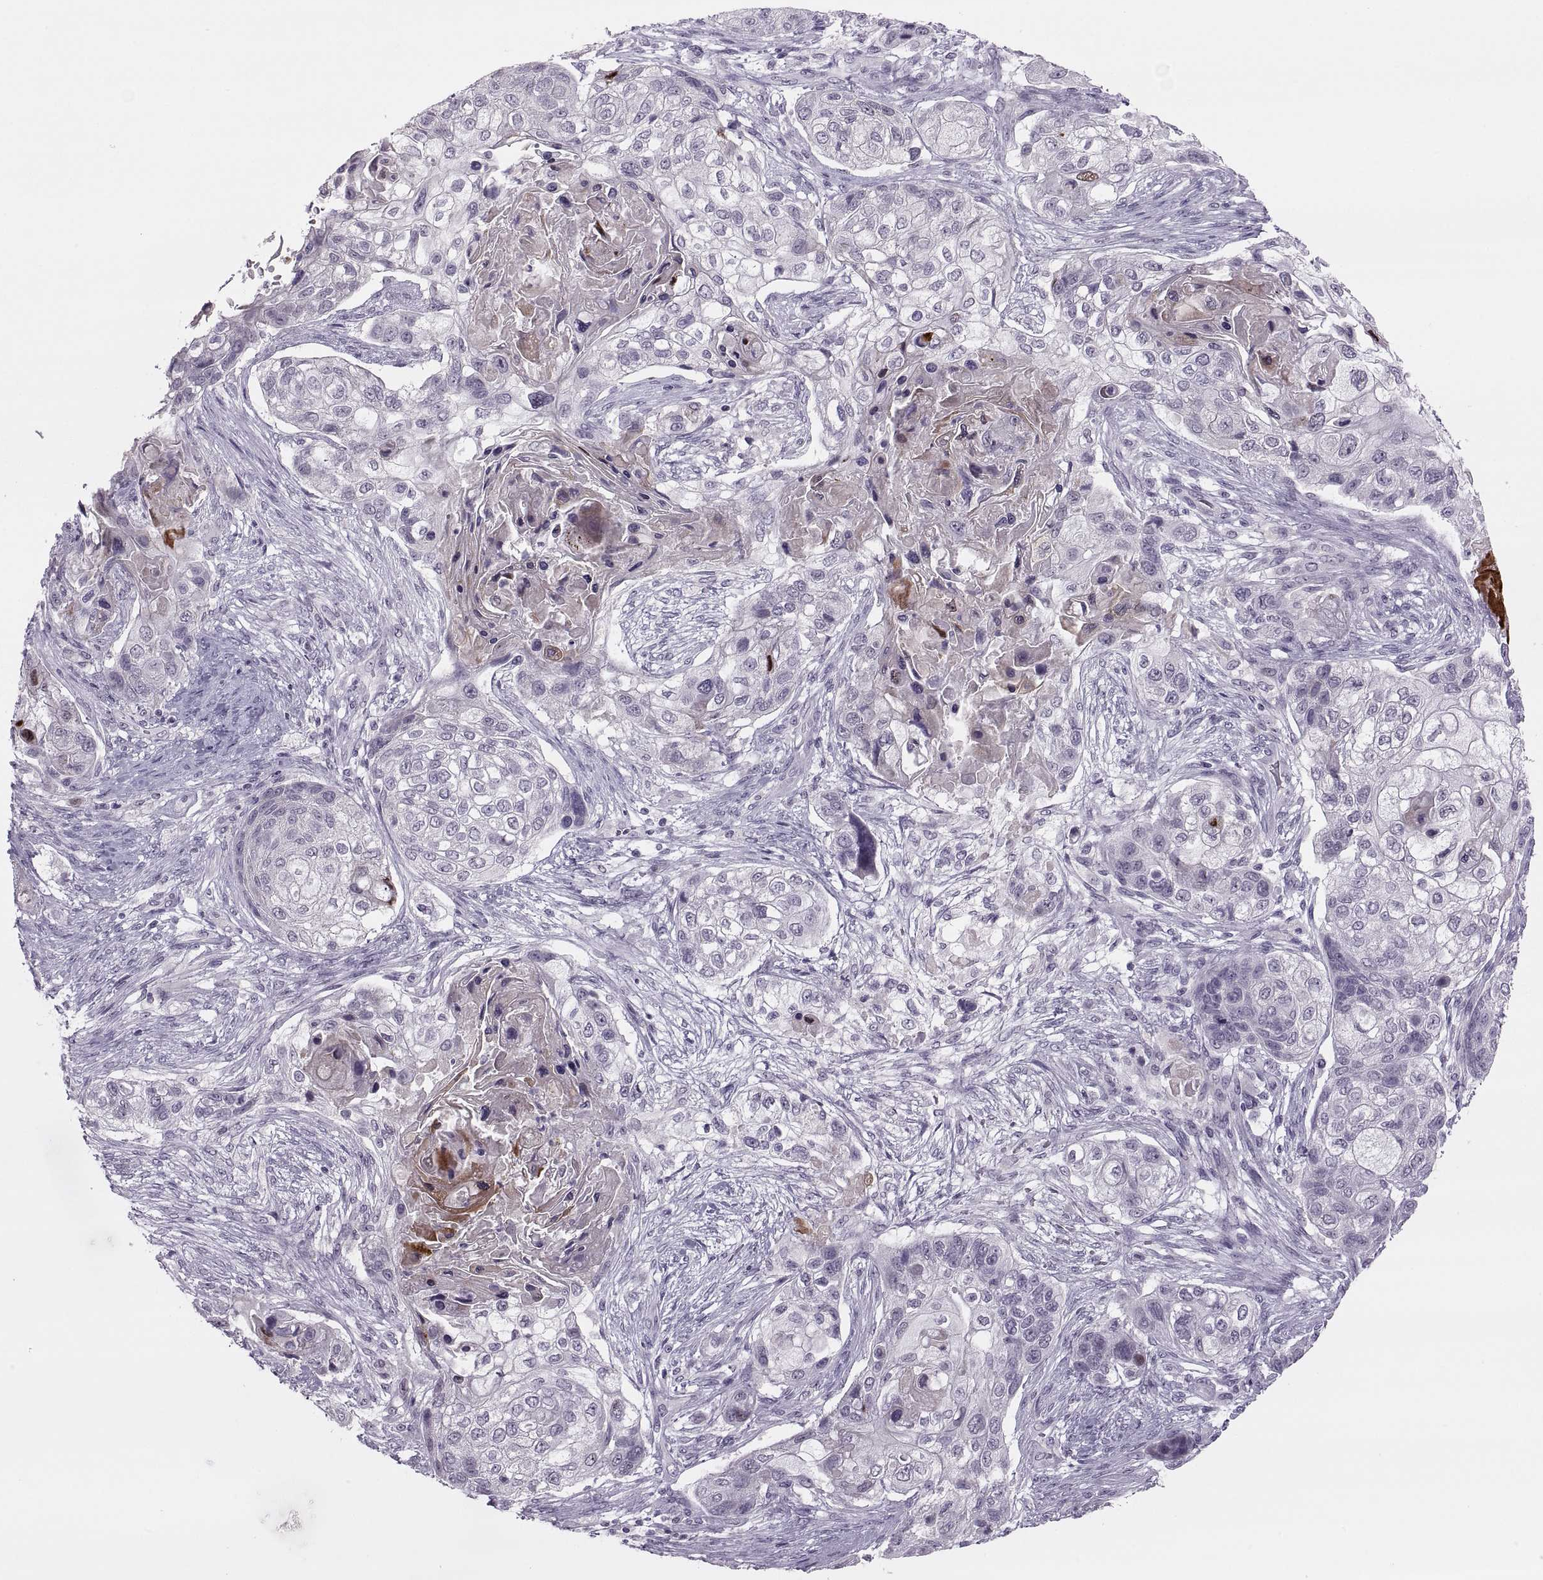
{"staining": {"intensity": "weak", "quantity": "<25%", "location": "cytoplasmic/membranous"}, "tissue": "lung cancer", "cell_type": "Tumor cells", "image_type": "cancer", "snomed": [{"axis": "morphology", "description": "Squamous cell carcinoma, NOS"}, {"axis": "topography", "description": "Lung"}], "caption": "The histopathology image exhibits no staining of tumor cells in lung cancer.", "gene": "CHCT1", "patient": {"sex": "male", "age": 69}}